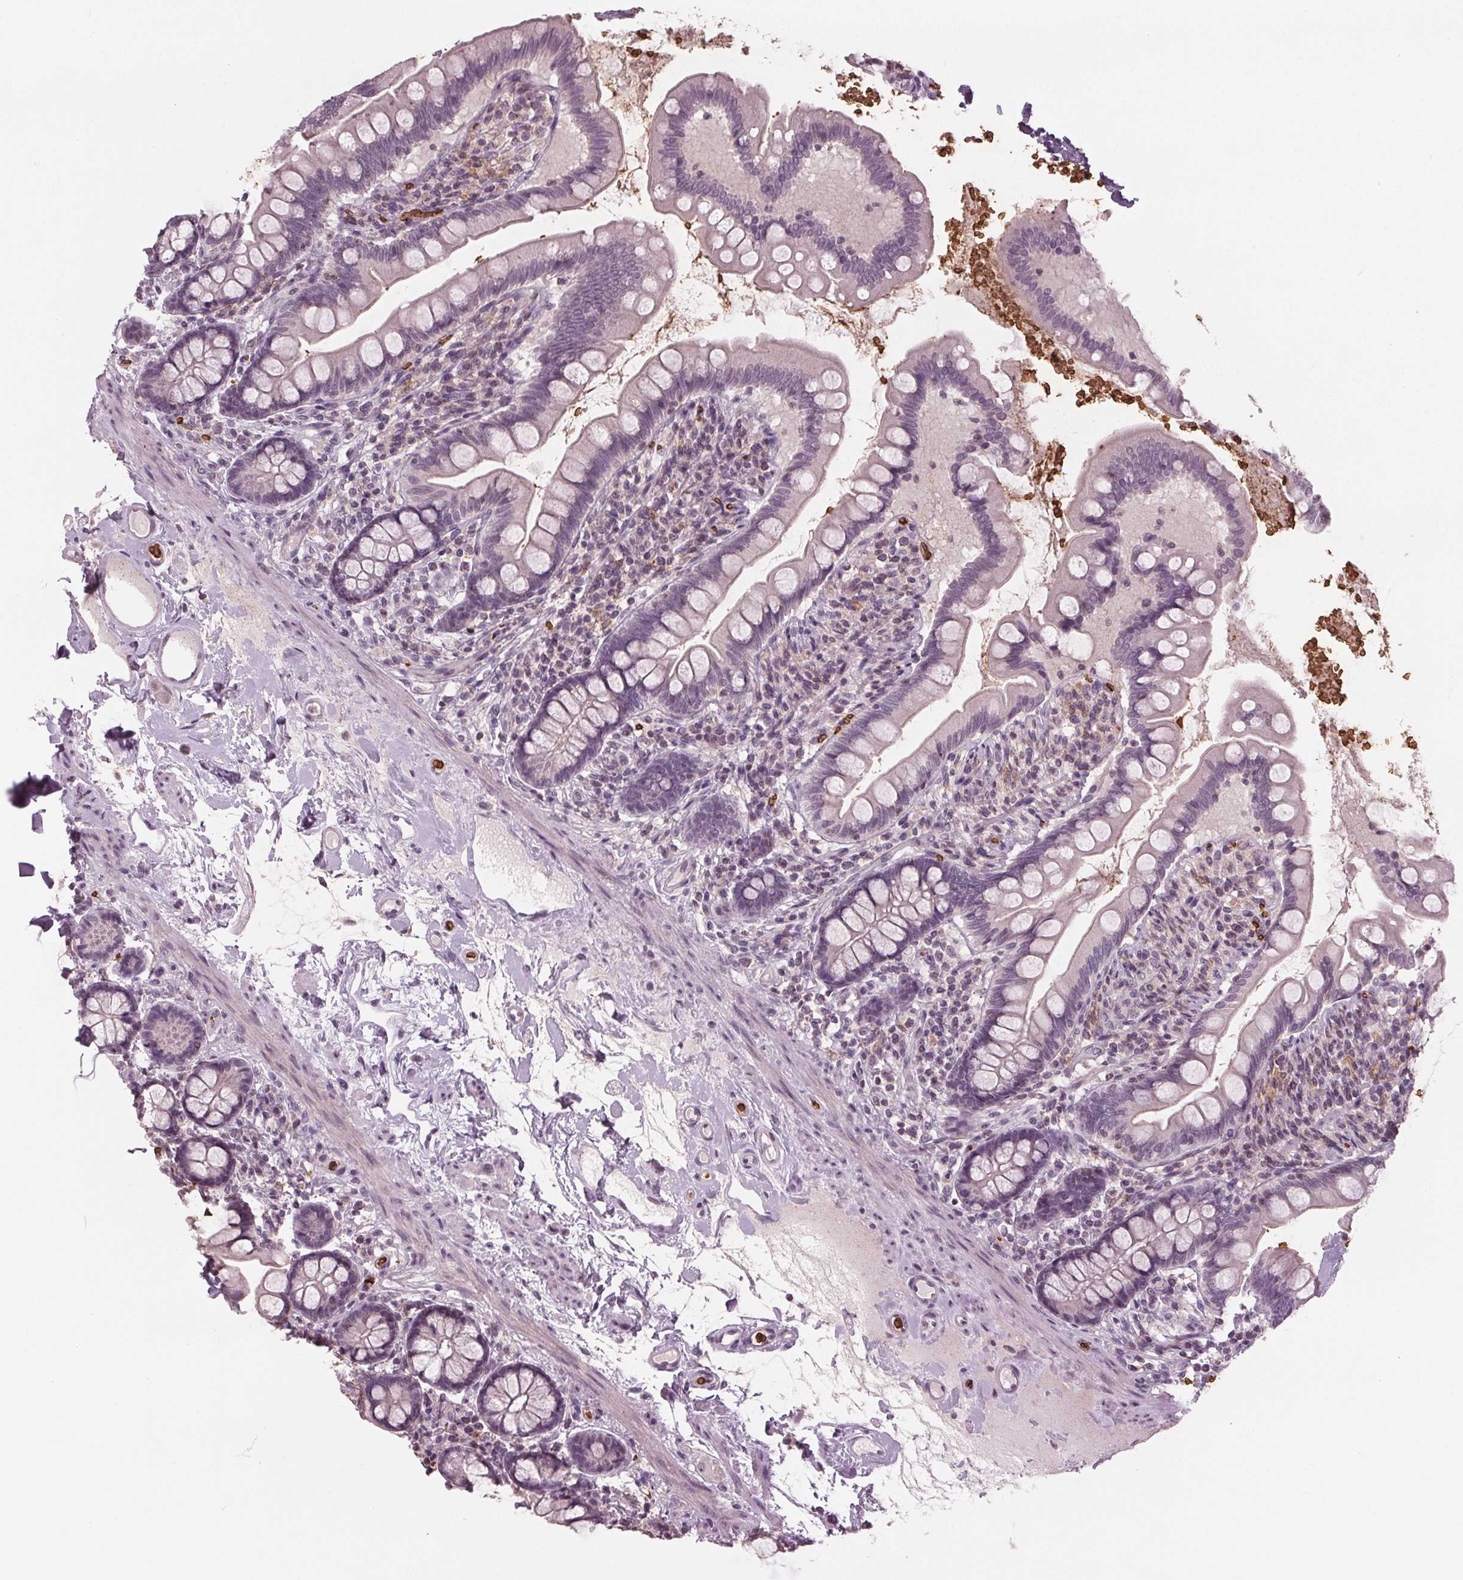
{"staining": {"intensity": "negative", "quantity": "none", "location": "none"}, "tissue": "small intestine", "cell_type": "Glandular cells", "image_type": "normal", "snomed": [{"axis": "morphology", "description": "Normal tissue, NOS"}, {"axis": "topography", "description": "Small intestine"}], "caption": "This is a micrograph of immunohistochemistry staining of benign small intestine, which shows no staining in glandular cells. Brightfield microscopy of immunohistochemistry (IHC) stained with DAB (3,3'-diaminobenzidine) (brown) and hematoxylin (blue), captured at high magnification.", "gene": "SLC4A1", "patient": {"sex": "female", "age": 56}}